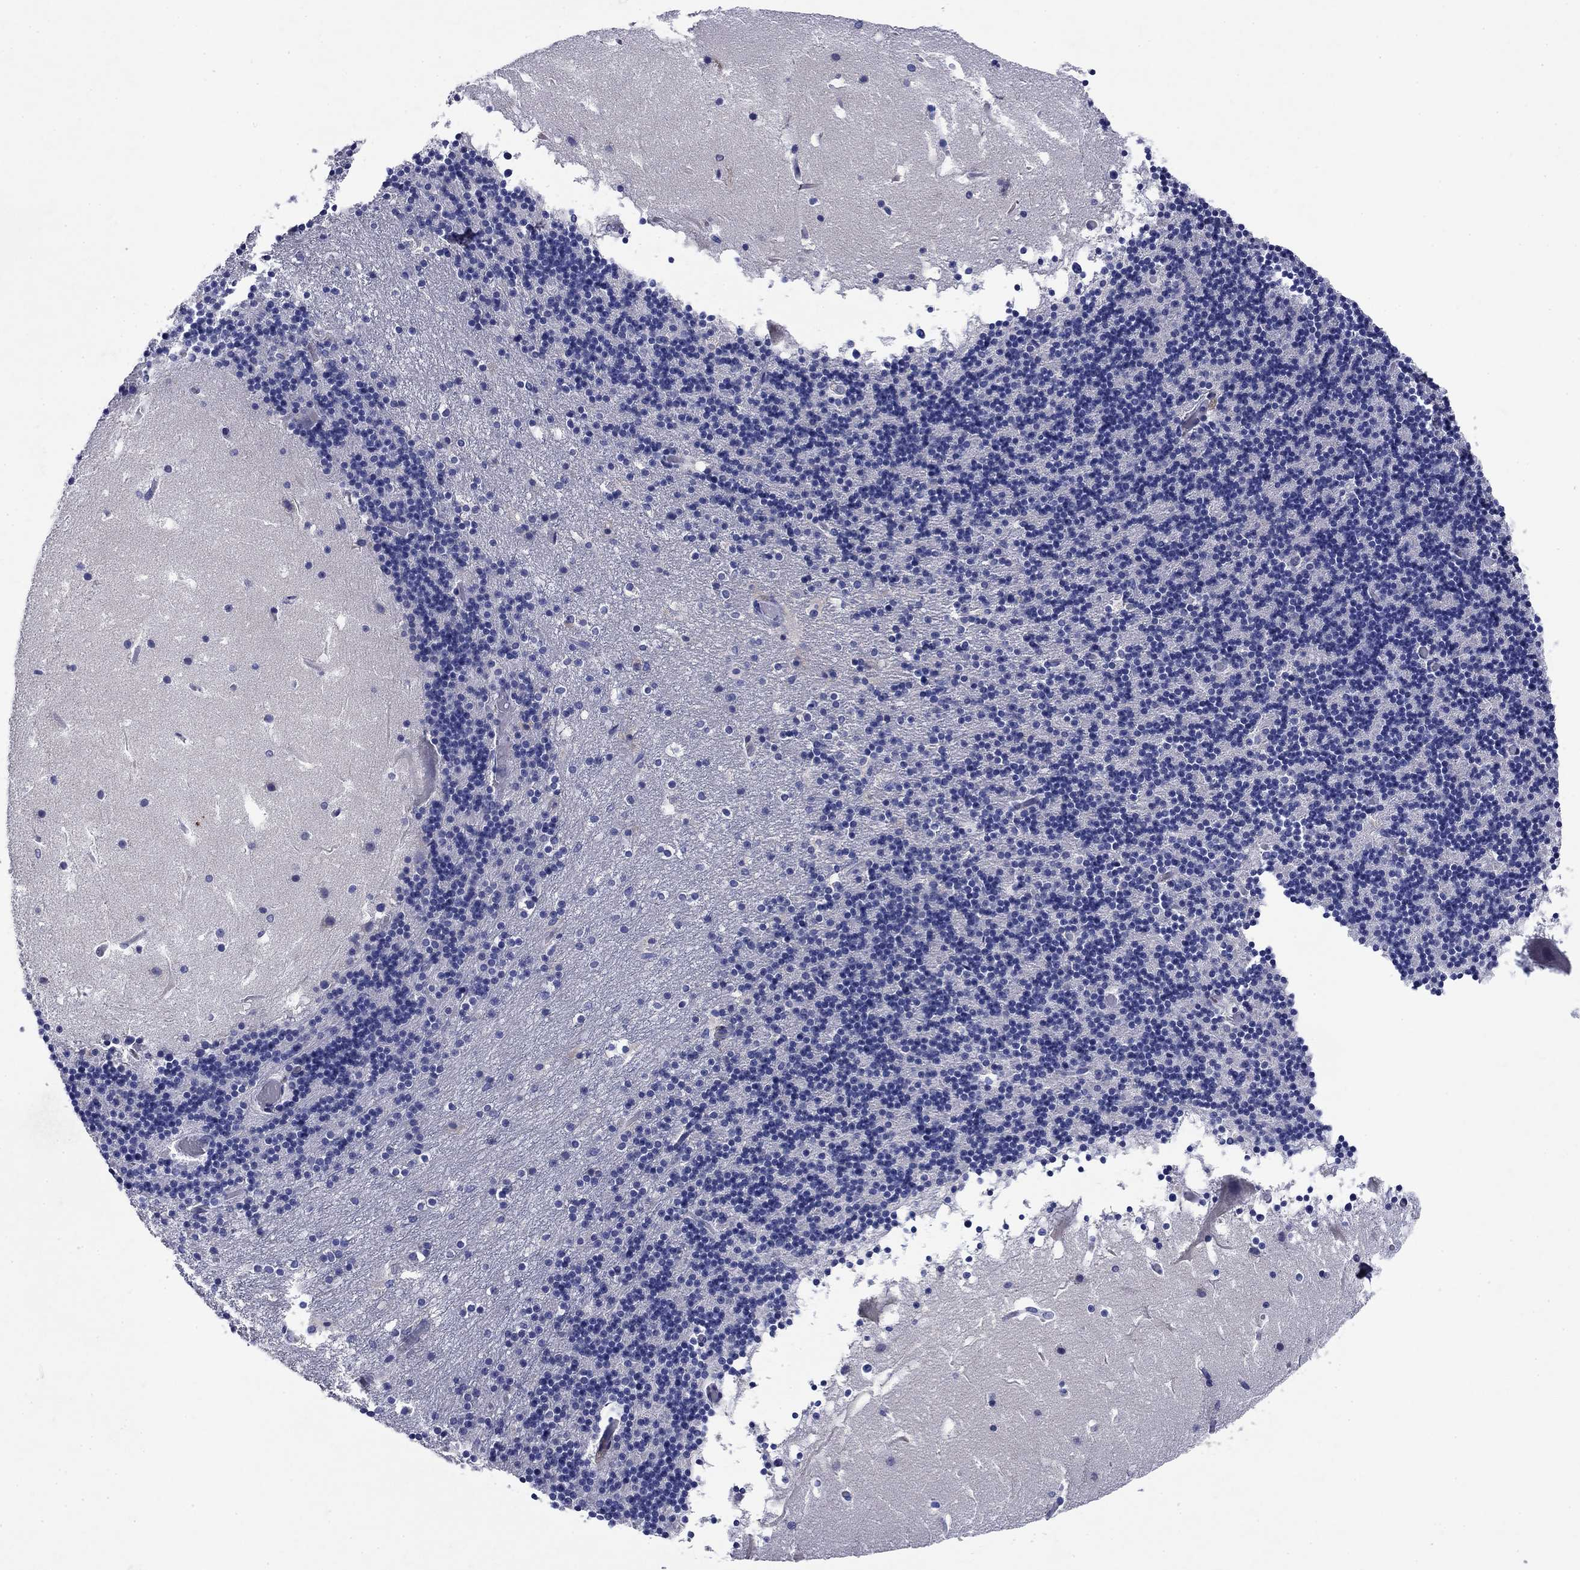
{"staining": {"intensity": "negative", "quantity": "none", "location": "none"}, "tissue": "cerebellum", "cell_type": "Cells in granular layer", "image_type": "normal", "snomed": [{"axis": "morphology", "description": "Normal tissue, NOS"}, {"axis": "topography", "description": "Cerebellum"}], "caption": "Immunohistochemistry photomicrograph of normal human cerebellum stained for a protein (brown), which demonstrates no expression in cells in granular layer. (DAB (3,3'-diaminobenzidine) immunohistochemistry visualized using brightfield microscopy, high magnification).", "gene": "SULT2B1", "patient": {"sex": "male", "age": 37}}